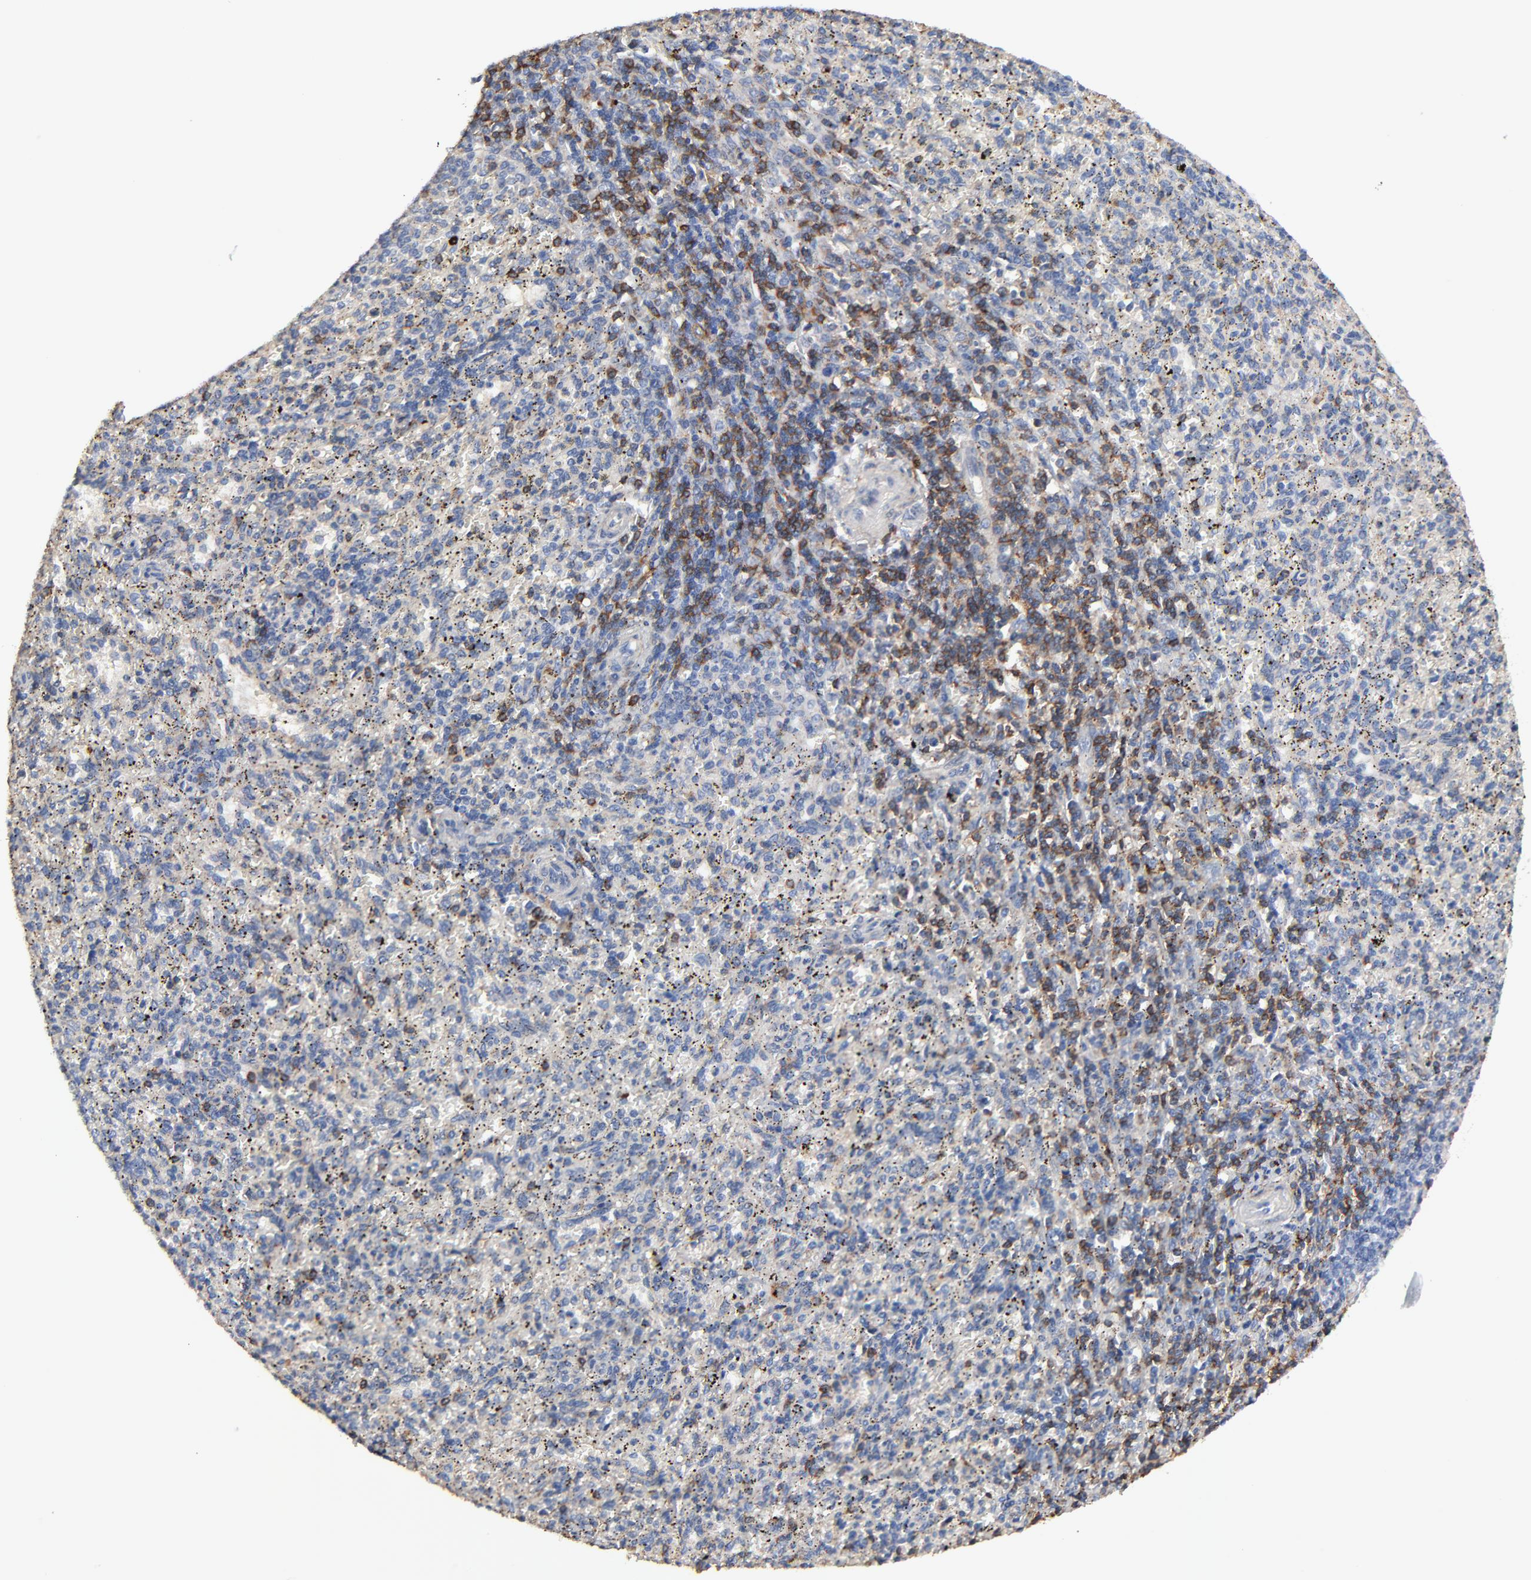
{"staining": {"intensity": "negative", "quantity": "none", "location": "none"}, "tissue": "spleen", "cell_type": "Cells in red pulp", "image_type": "normal", "snomed": [{"axis": "morphology", "description": "Normal tissue, NOS"}, {"axis": "topography", "description": "Spleen"}], "caption": "Cells in red pulp show no significant staining in benign spleen.", "gene": "SKAP1", "patient": {"sex": "female", "age": 10}}